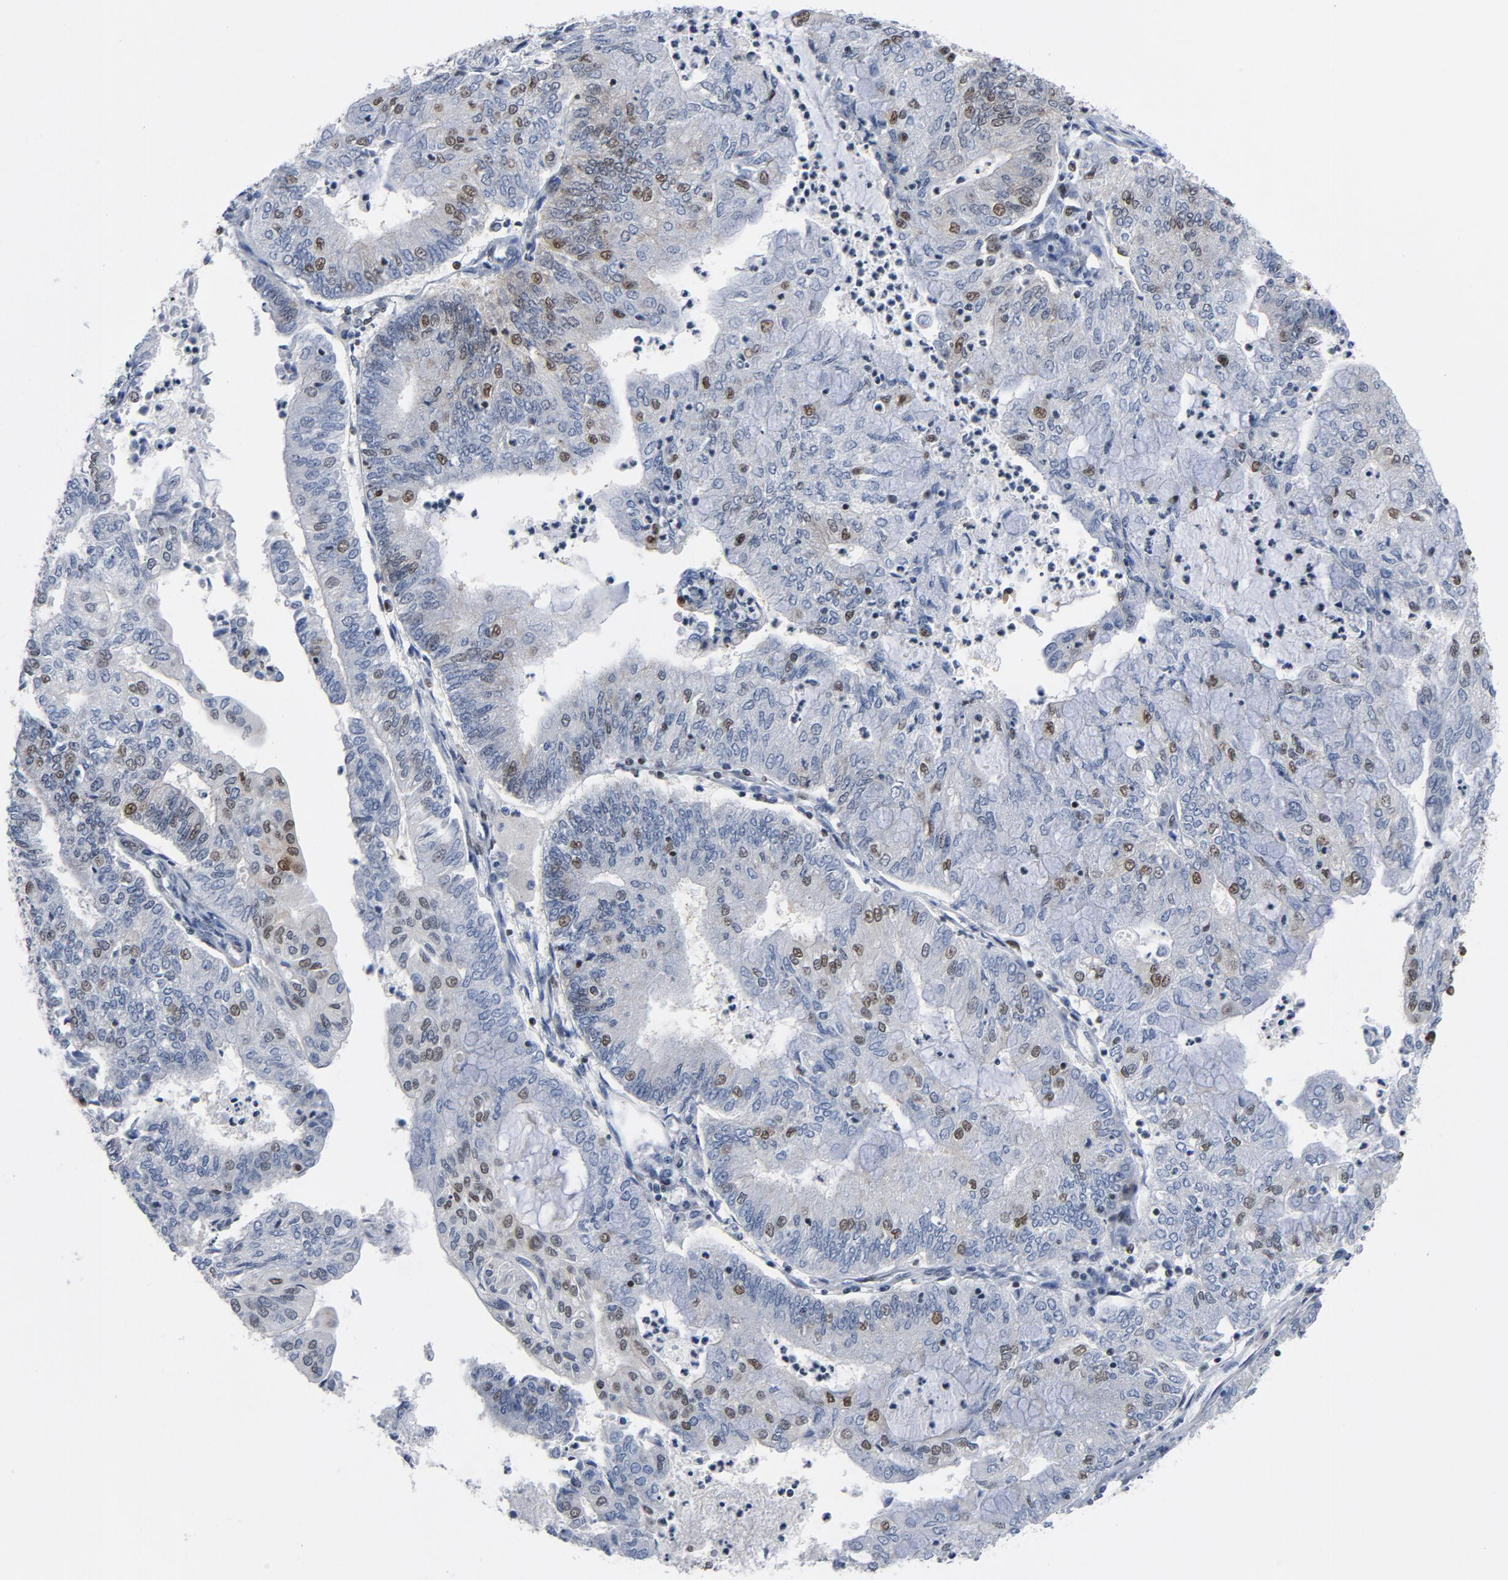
{"staining": {"intensity": "moderate", "quantity": "<25%", "location": "cytoplasmic/membranous,nuclear"}, "tissue": "endometrial cancer", "cell_type": "Tumor cells", "image_type": "cancer", "snomed": [{"axis": "morphology", "description": "Adenocarcinoma, NOS"}, {"axis": "topography", "description": "Endometrium"}], "caption": "Adenocarcinoma (endometrial) was stained to show a protein in brown. There is low levels of moderate cytoplasmic/membranous and nuclear staining in approximately <25% of tumor cells. The protein is stained brown, and the nuclei are stained in blue (DAB IHC with brightfield microscopy, high magnification).", "gene": "CSTF2", "patient": {"sex": "female", "age": 59}}